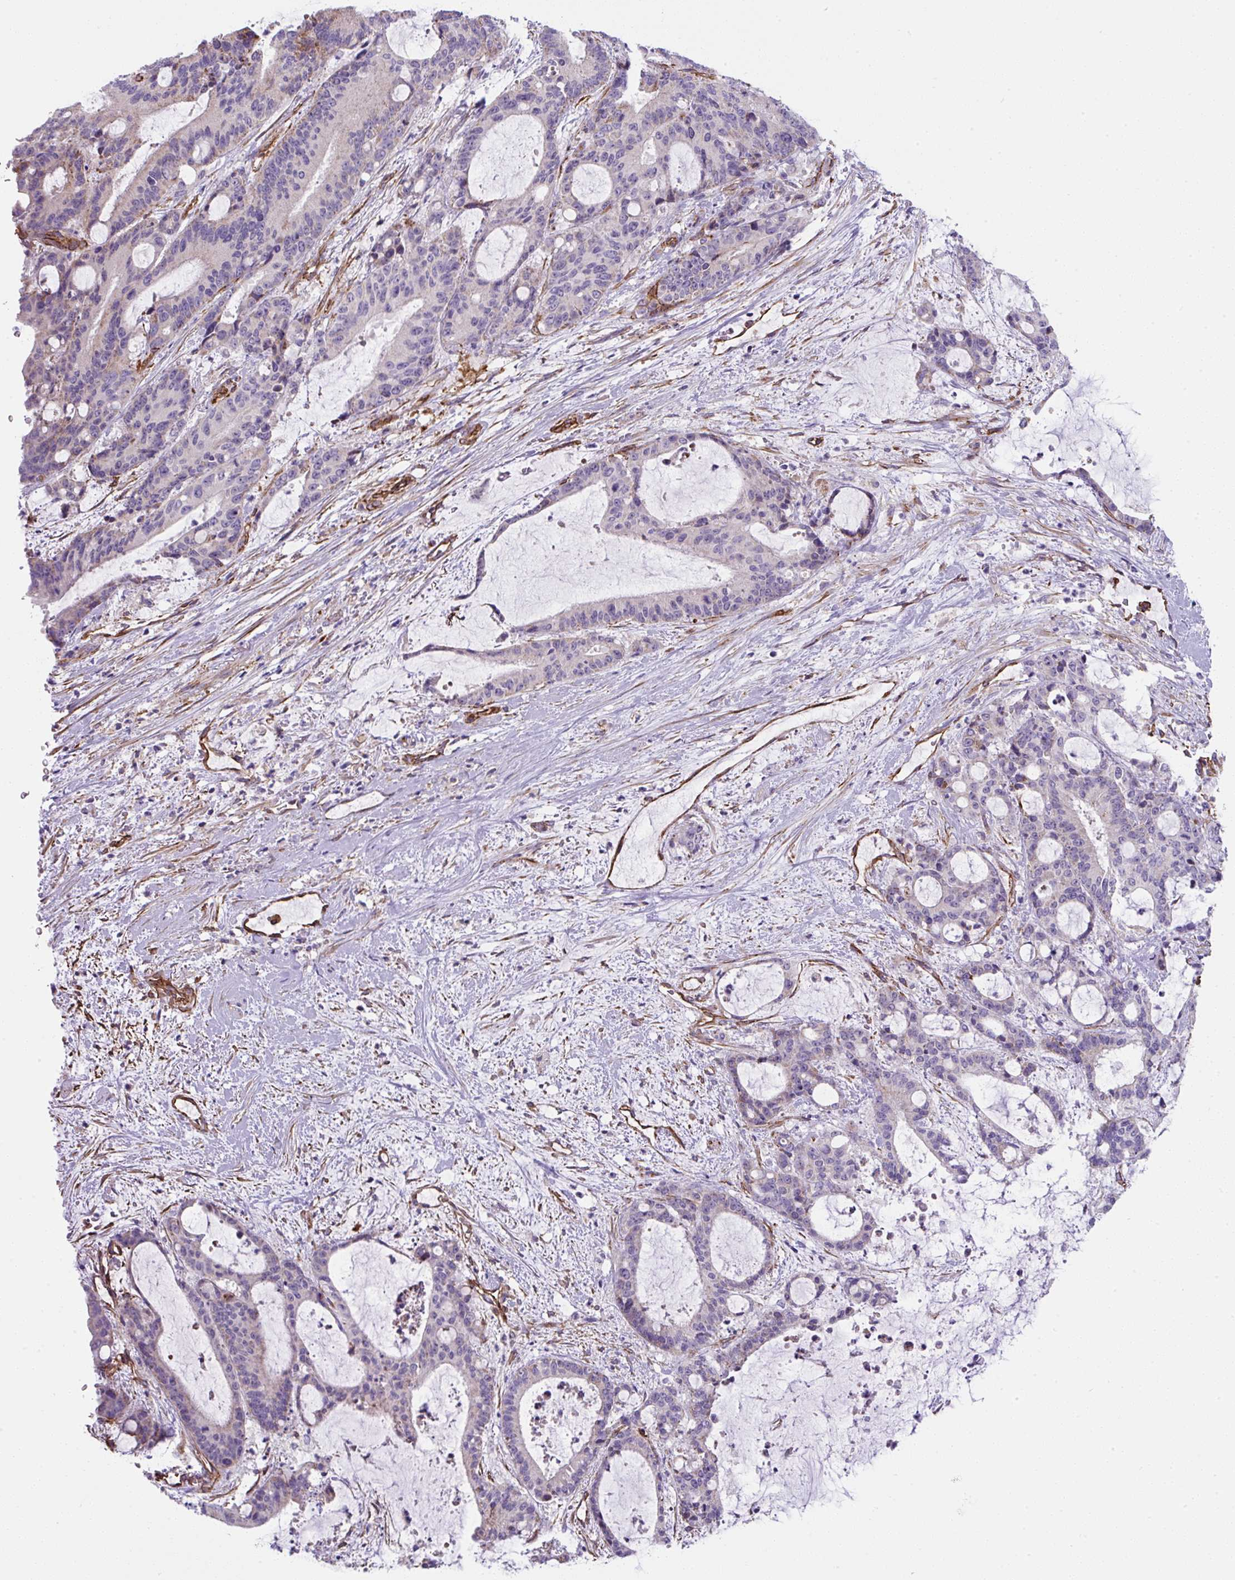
{"staining": {"intensity": "negative", "quantity": "none", "location": "none"}, "tissue": "liver cancer", "cell_type": "Tumor cells", "image_type": "cancer", "snomed": [{"axis": "morphology", "description": "Normal tissue, NOS"}, {"axis": "morphology", "description": "Cholangiocarcinoma"}, {"axis": "topography", "description": "Liver"}, {"axis": "topography", "description": "Peripheral nerve tissue"}], "caption": "A high-resolution photomicrograph shows immunohistochemistry (IHC) staining of liver cholangiocarcinoma, which shows no significant positivity in tumor cells. (Brightfield microscopy of DAB immunohistochemistry (IHC) at high magnification).", "gene": "ANKUB1", "patient": {"sex": "female", "age": 73}}